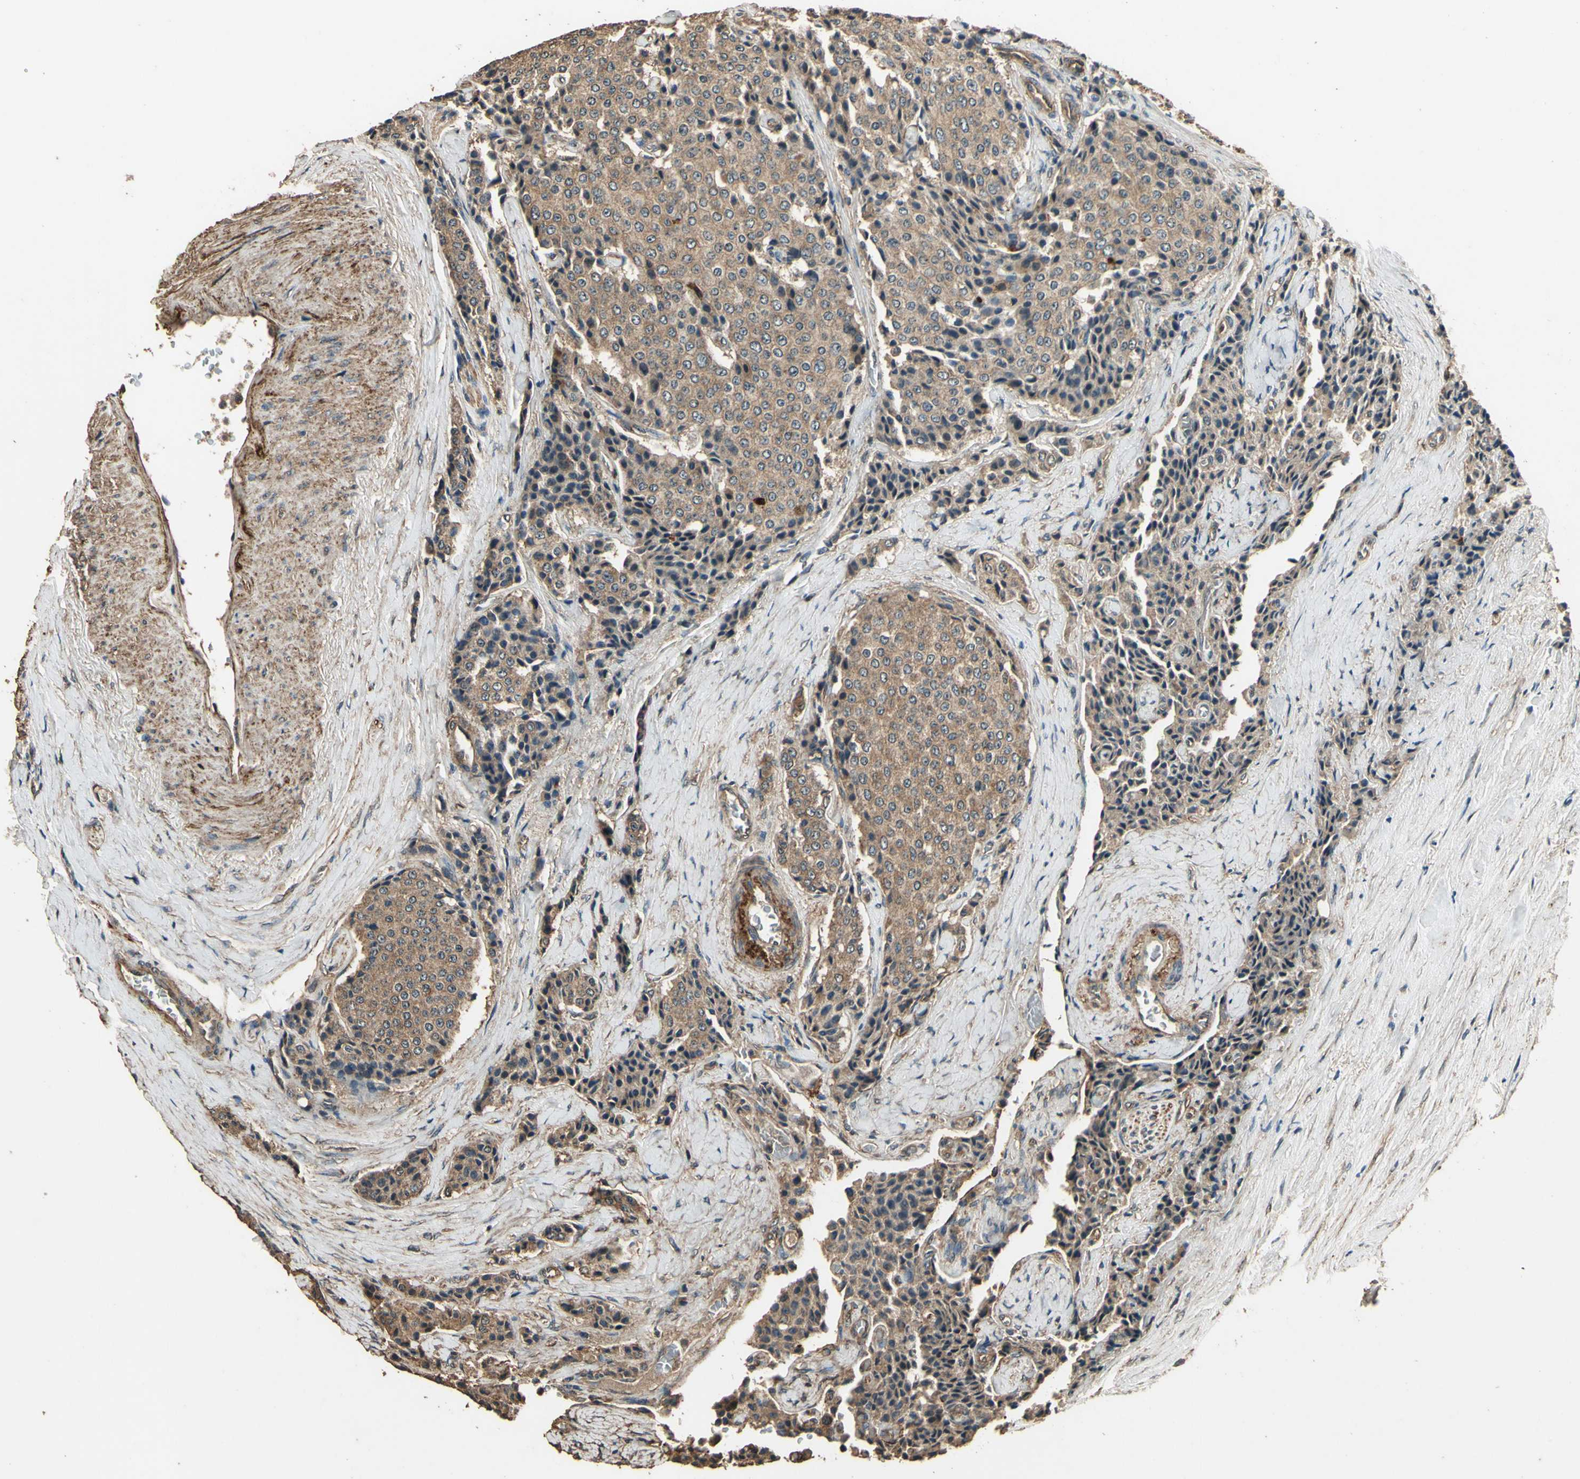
{"staining": {"intensity": "moderate", "quantity": ">75%", "location": "cytoplasmic/membranous"}, "tissue": "carcinoid", "cell_type": "Tumor cells", "image_type": "cancer", "snomed": [{"axis": "morphology", "description": "Carcinoid, malignant, NOS"}, {"axis": "topography", "description": "Colon"}], "caption": "Malignant carcinoid was stained to show a protein in brown. There is medium levels of moderate cytoplasmic/membranous positivity in approximately >75% of tumor cells. The staining is performed using DAB brown chromogen to label protein expression. The nuclei are counter-stained blue using hematoxylin.", "gene": "TSPO", "patient": {"sex": "female", "age": 61}}